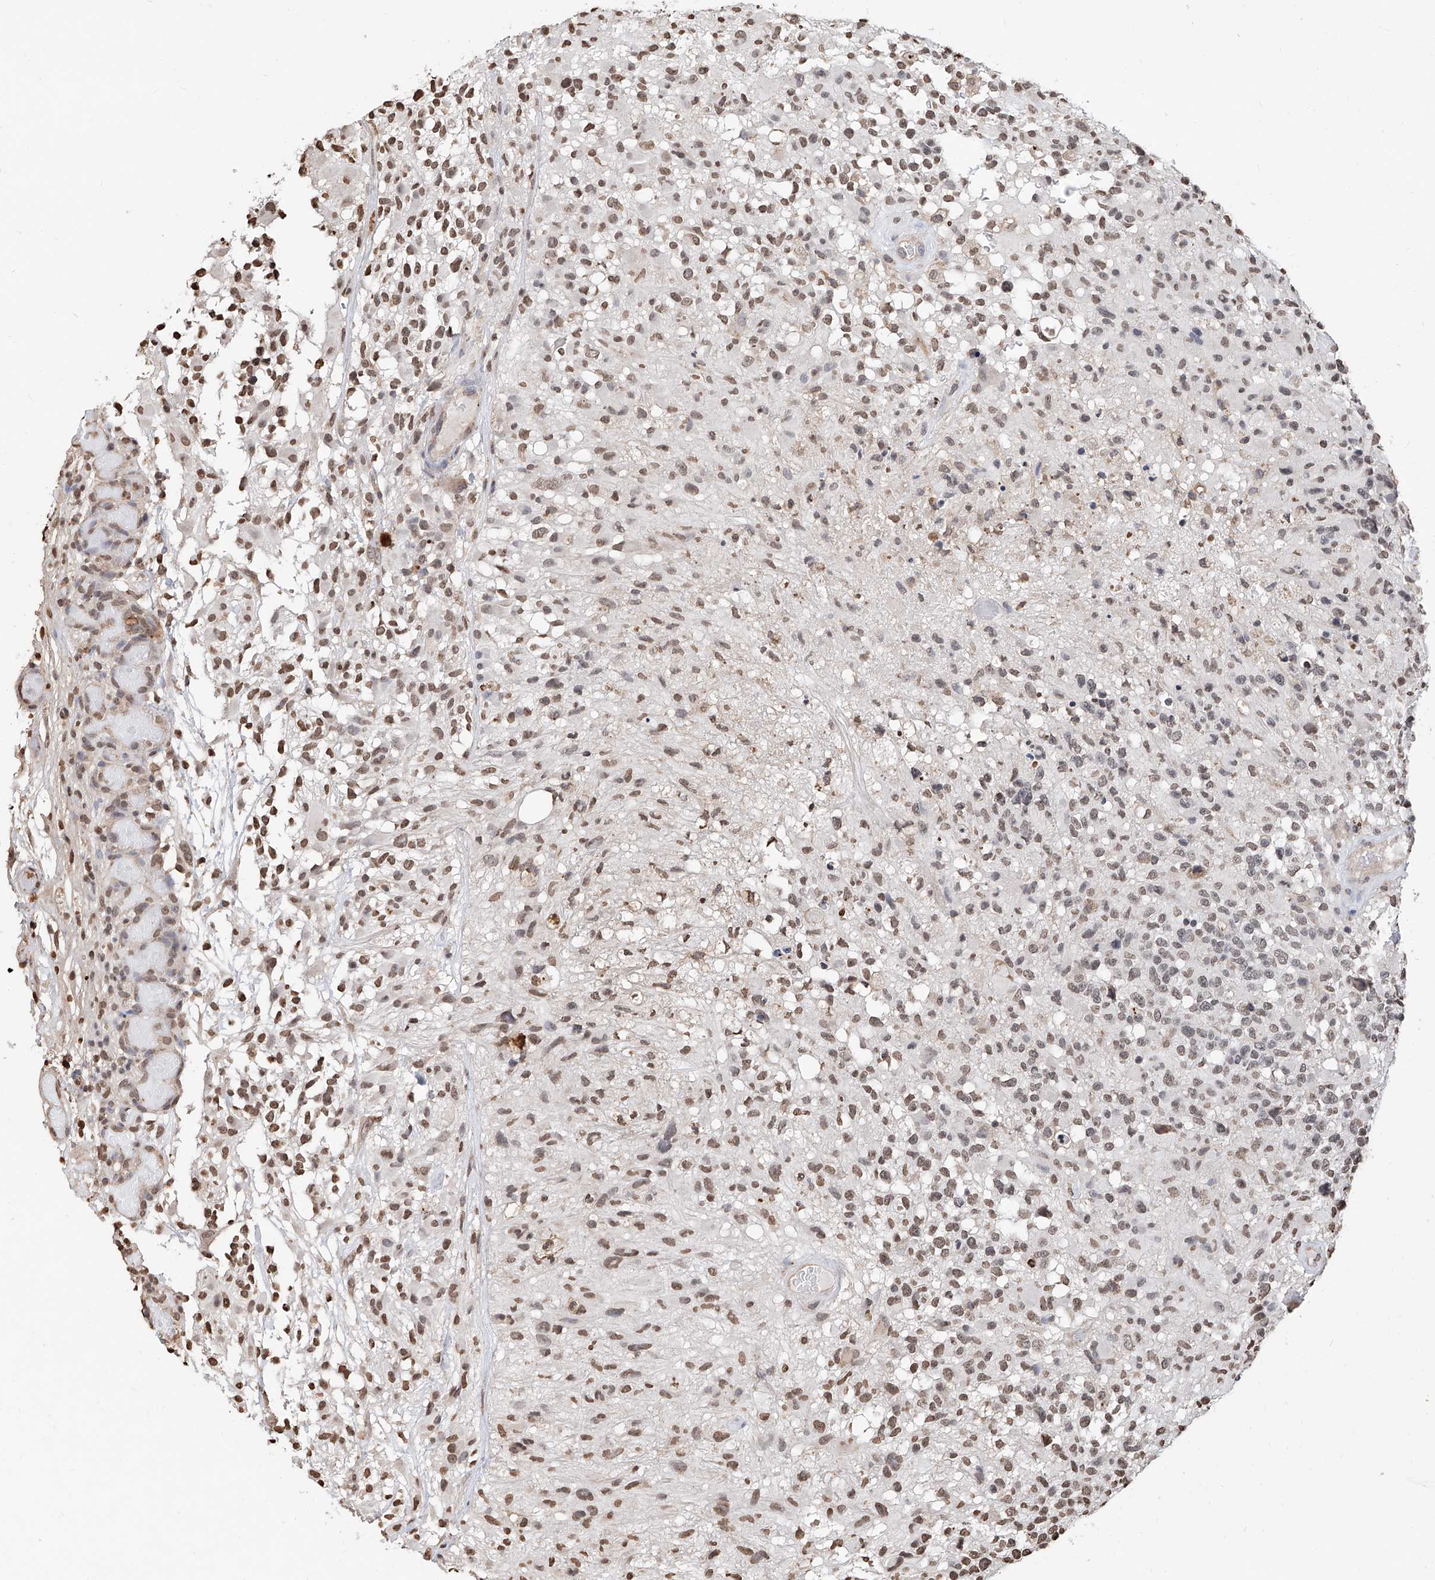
{"staining": {"intensity": "weak", "quantity": "25%-75%", "location": "nuclear"}, "tissue": "glioma", "cell_type": "Tumor cells", "image_type": "cancer", "snomed": [{"axis": "morphology", "description": "Glioma, malignant, High grade"}, {"axis": "morphology", "description": "Glioblastoma, NOS"}, {"axis": "topography", "description": "Brain"}], "caption": "A low amount of weak nuclear positivity is seen in approximately 25%-75% of tumor cells in glioma tissue.", "gene": "RP9", "patient": {"sex": "male", "age": 60}}